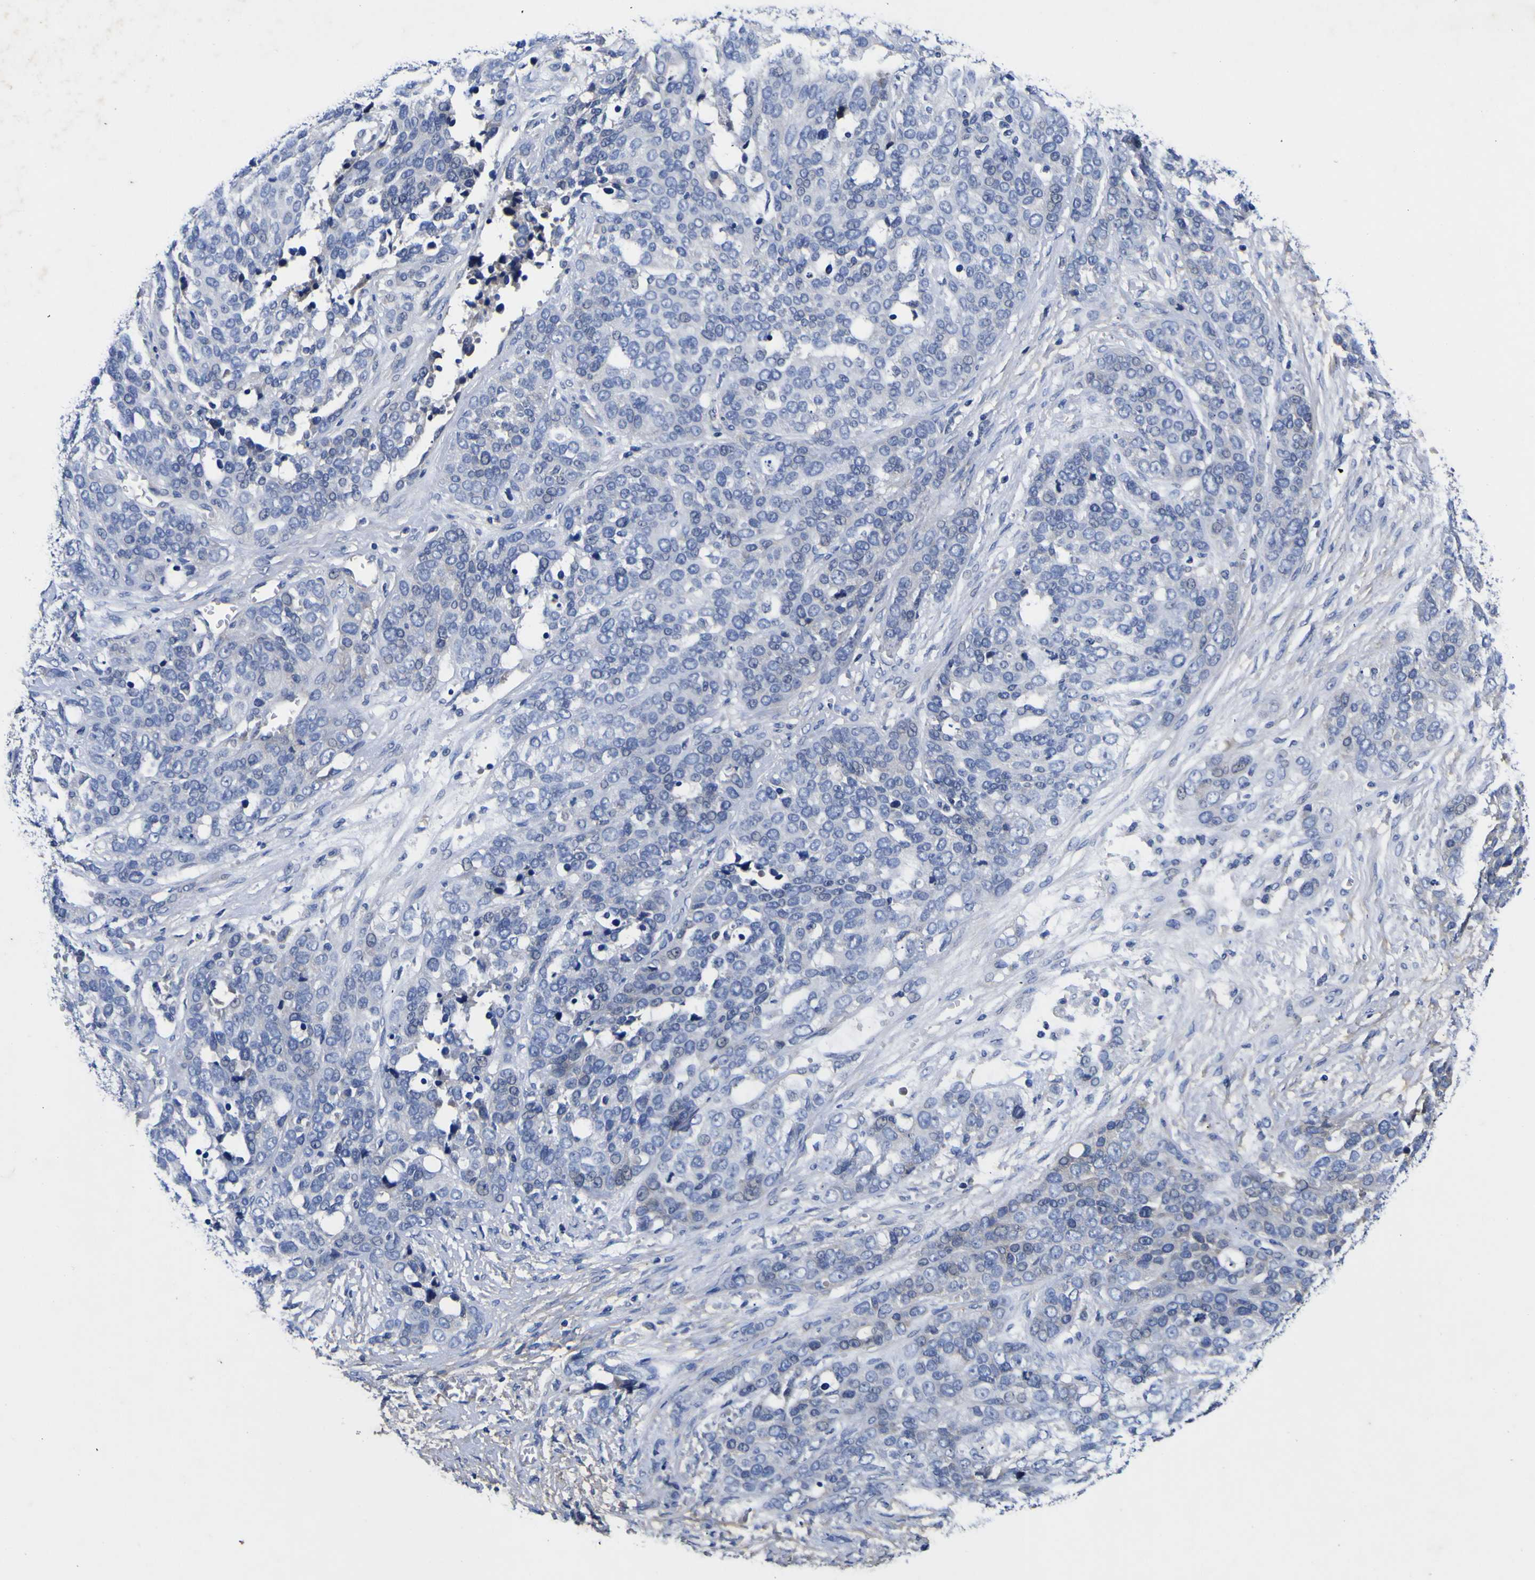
{"staining": {"intensity": "negative", "quantity": "none", "location": "none"}, "tissue": "ovarian cancer", "cell_type": "Tumor cells", "image_type": "cancer", "snomed": [{"axis": "morphology", "description": "Cystadenocarcinoma, serous, NOS"}, {"axis": "topography", "description": "Ovary"}], "caption": "This is a micrograph of immunohistochemistry (IHC) staining of serous cystadenocarcinoma (ovarian), which shows no staining in tumor cells. The staining was performed using DAB to visualize the protein expression in brown, while the nuclei were stained in blue with hematoxylin (Magnification: 20x).", "gene": "VASN", "patient": {"sex": "female", "age": 44}}